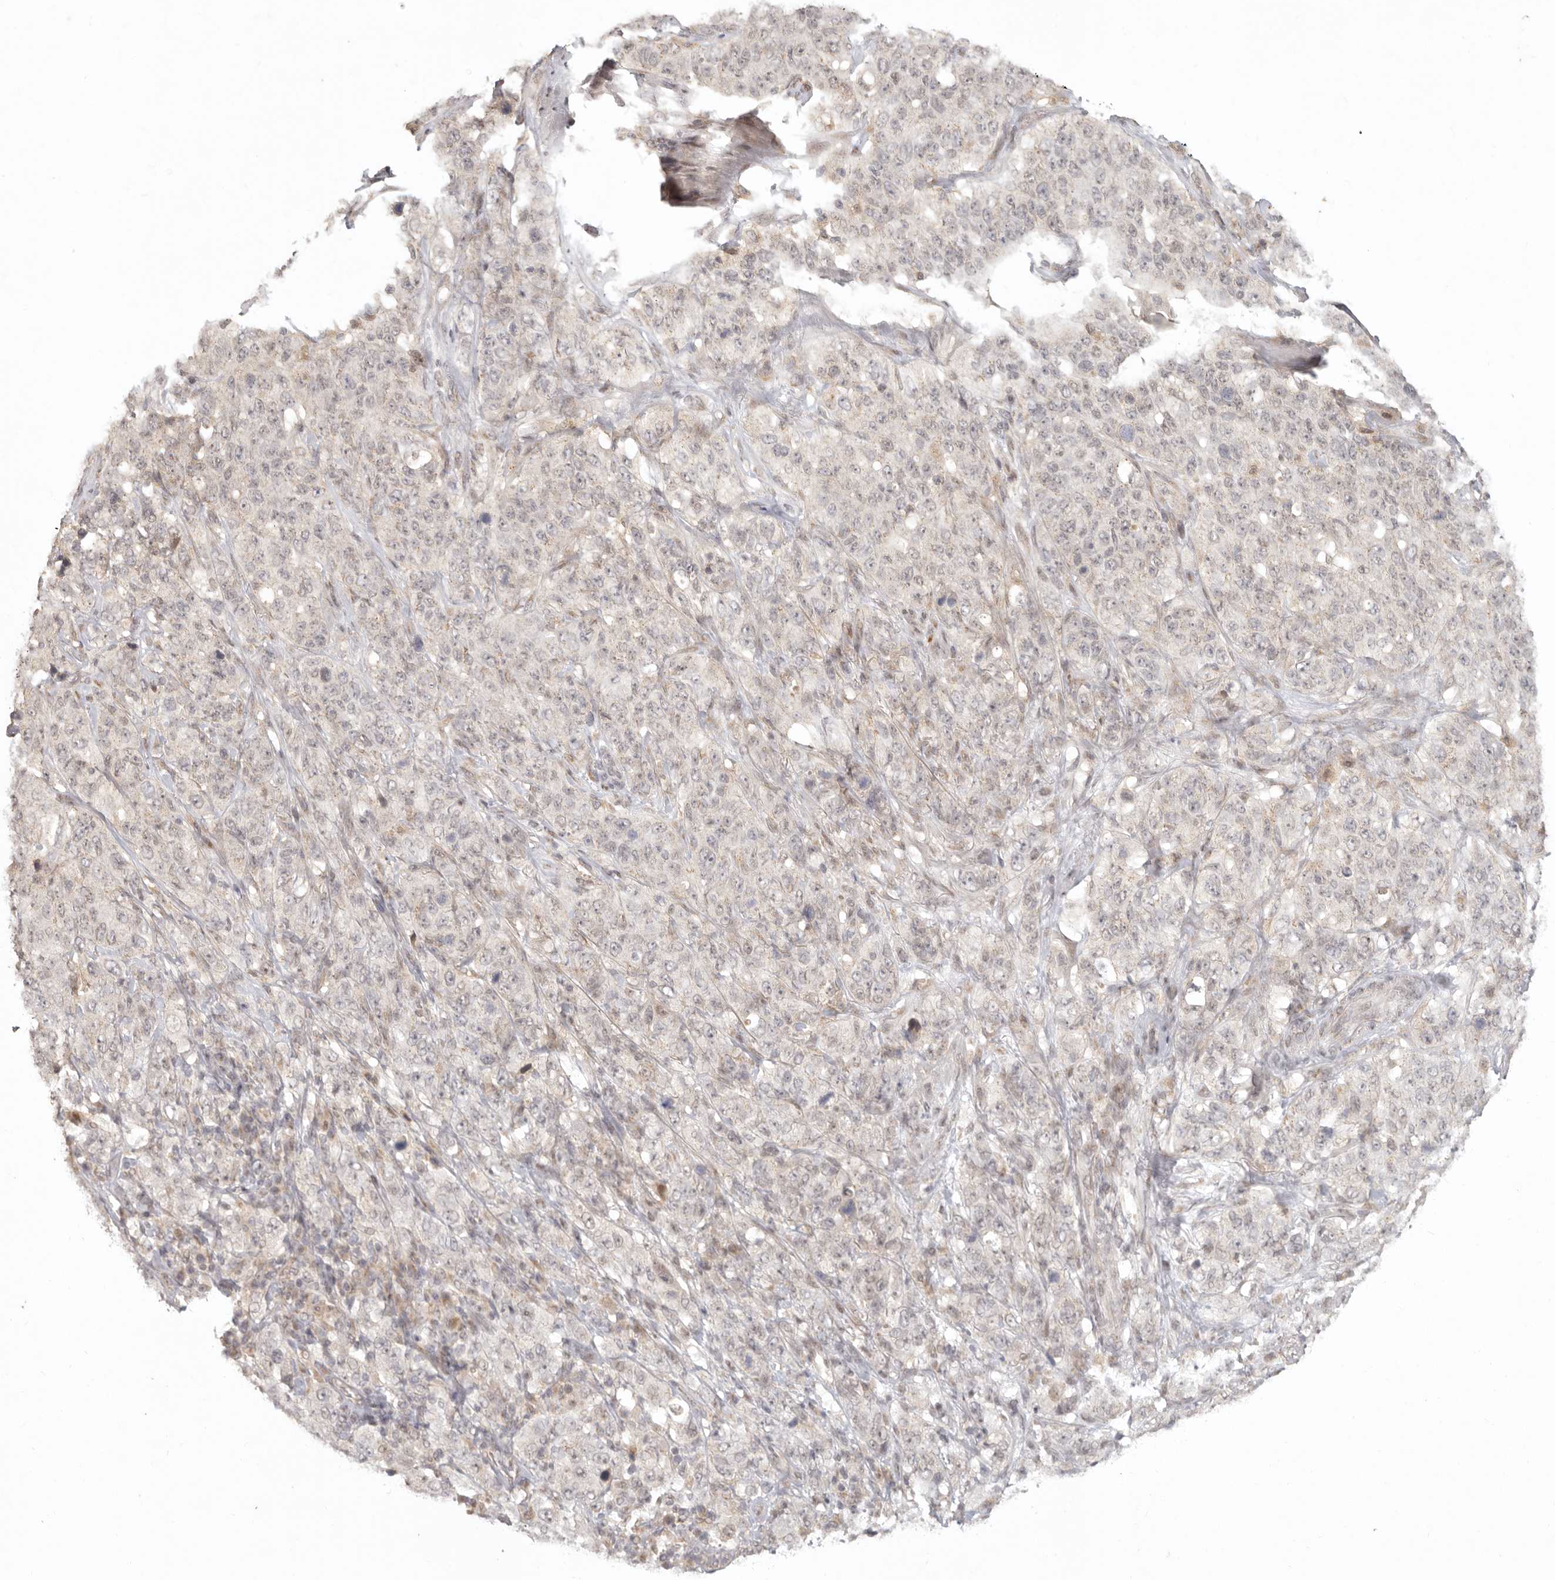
{"staining": {"intensity": "negative", "quantity": "none", "location": "none"}, "tissue": "stomach cancer", "cell_type": "Tumor cells", "image_type": "cancer", "snomed": [{"axis": "morphology", "description": "Adenocarcinoma, NOS"}, {"axis": "topography", "description": "Stomach"}], "caption": "DAB (3,3'-diaminobenzidine) immunohistochemical staining of stomach cancer (adenocarcinoma) displays no significant positivity in tumor cells. Nuclei are stained in blue.", "gene": "LRRC75A", "patient": {"sex": "male", "age": 48}}